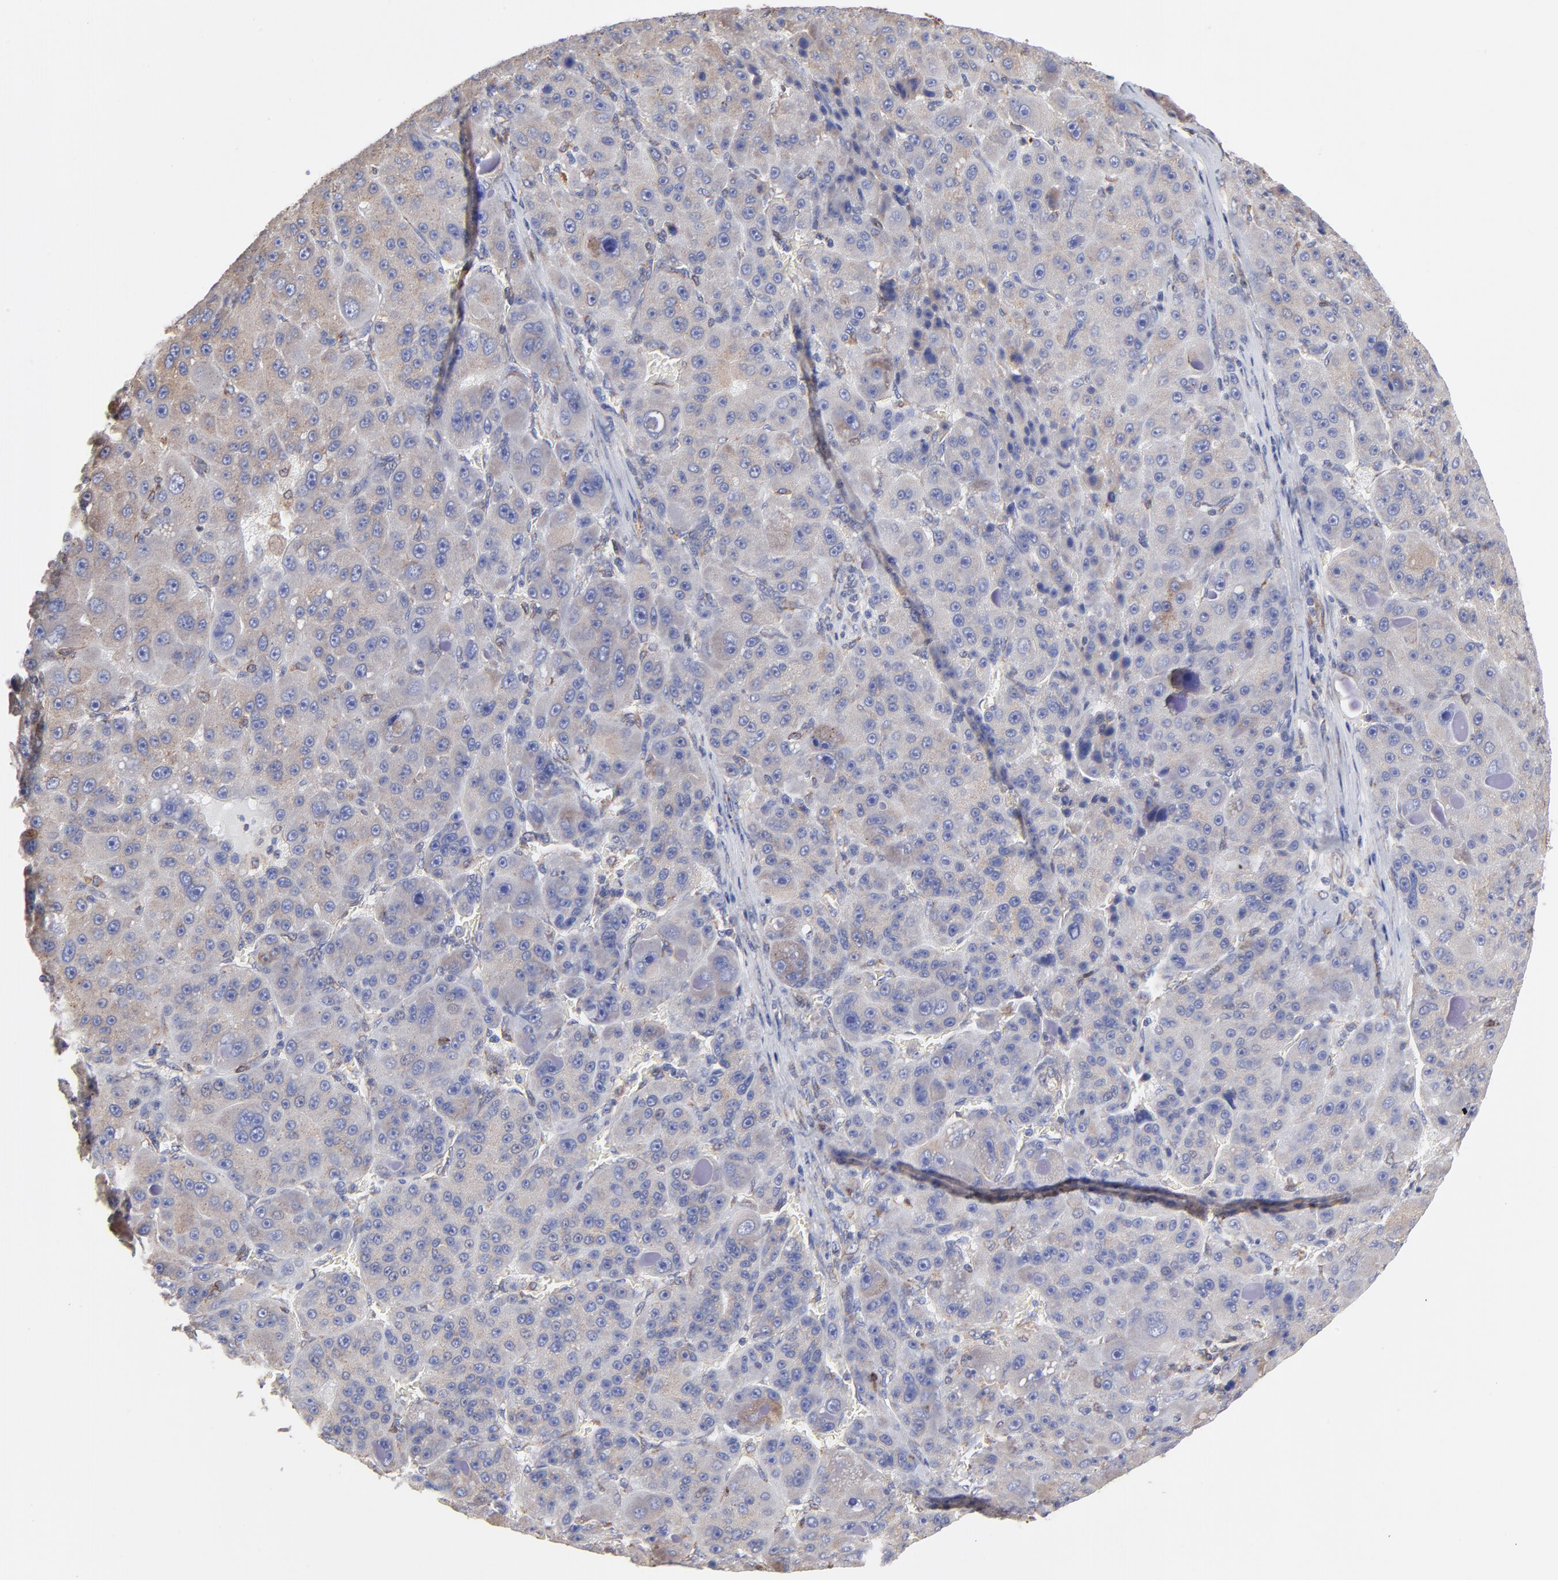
{"staining": {"intensity": "weak", "quantity": ">75%", "location": "cytoplasmic/membranous"}, "tissue": "liver cancer", "cell_type": "Tumor cells", "image_type": "cancer", "snomed": [{"axis": "morphology", "description": "Carcinoma, Hepatocellular, NOS"}, {"axis": "topography", "description": "Liver"}], "caption": "Liver cancer (hepatocellular carcinoma) tissue exhibits weak cytoplasmic/membranous staining in about >75% of tumor cells", "gene": "LMAN1", "patient": {"sex": "male", "age": 76}}